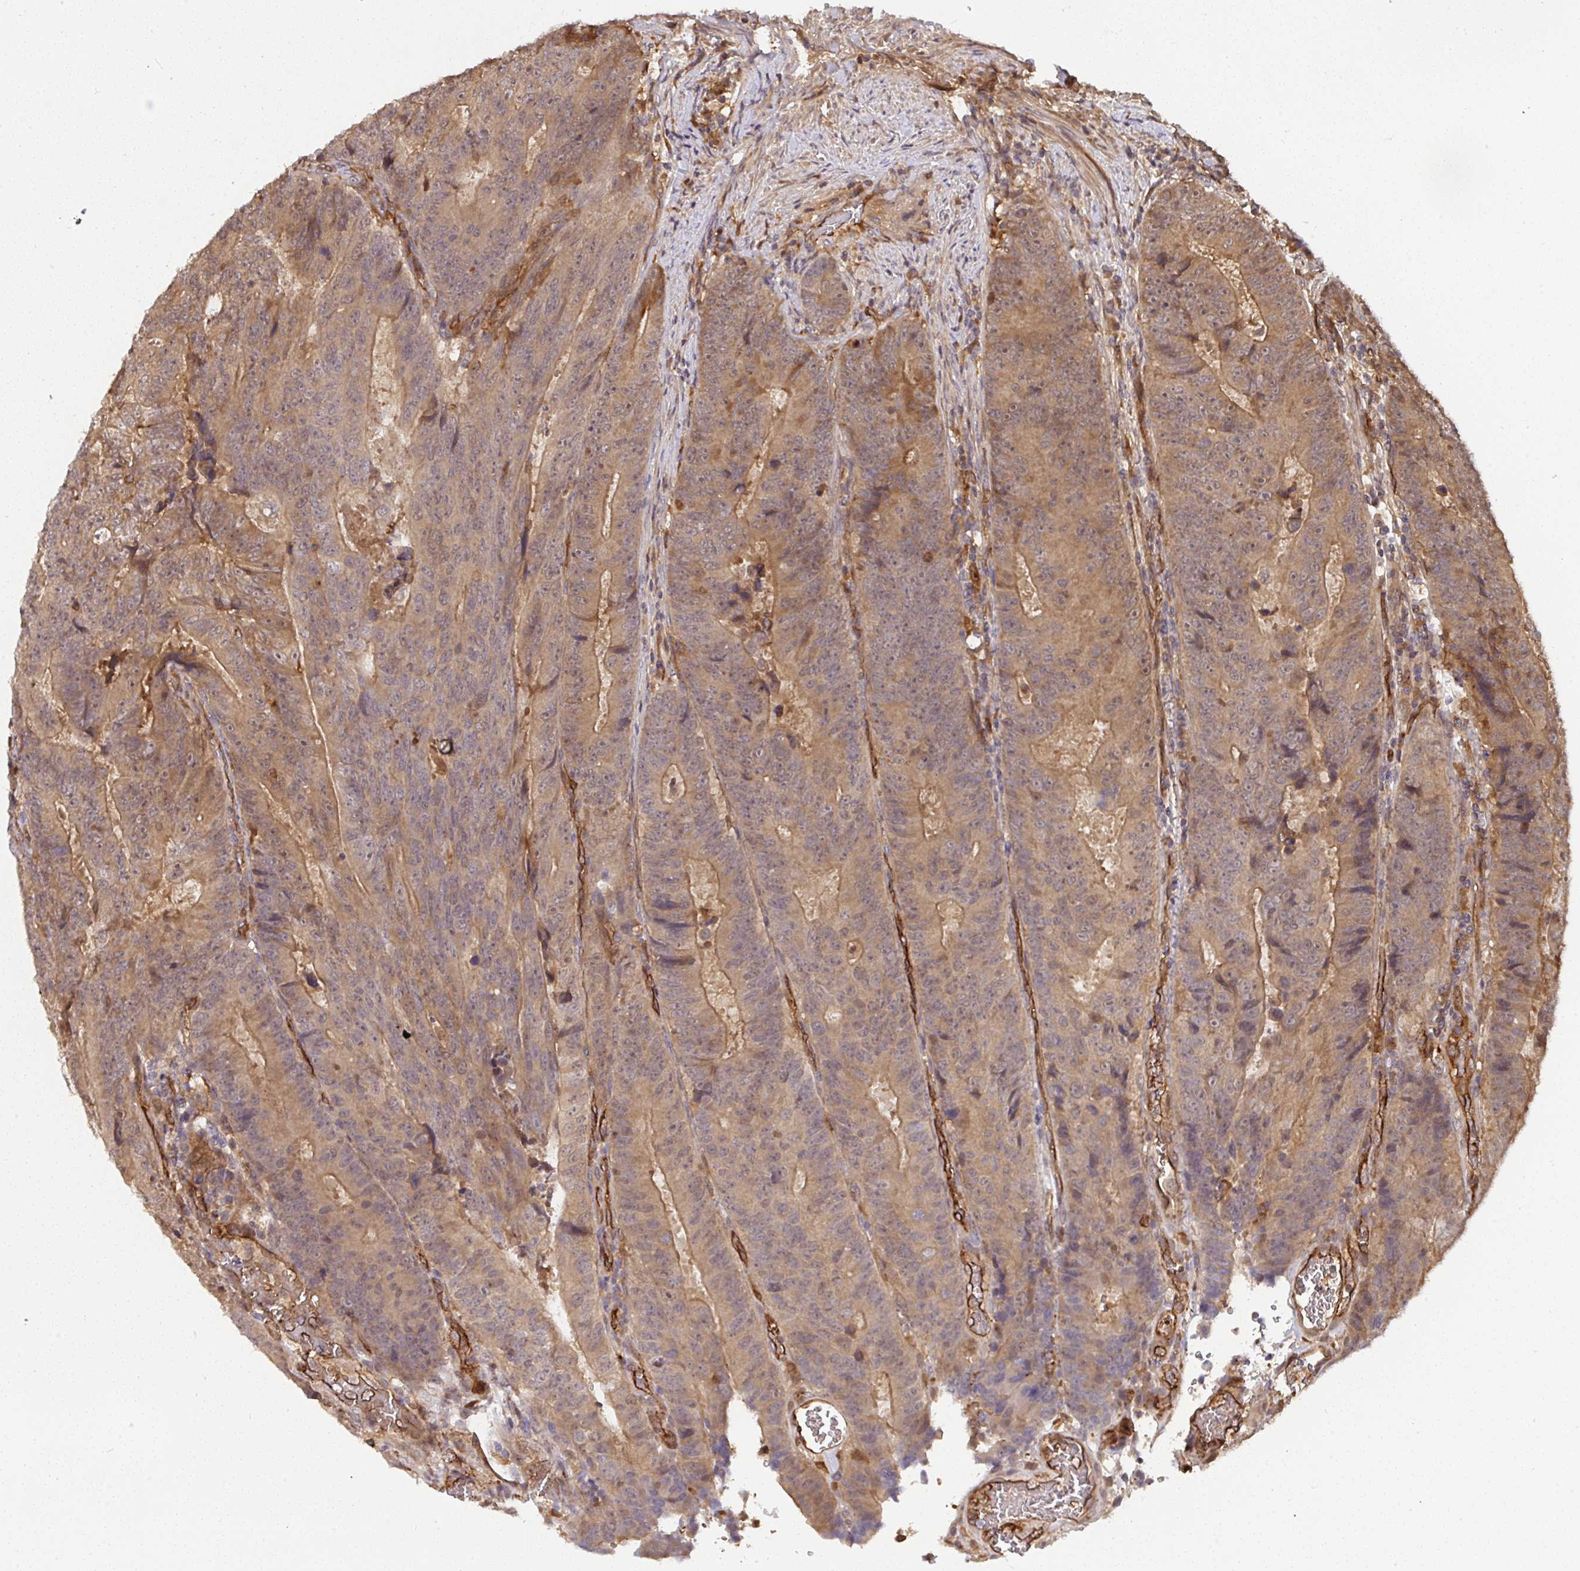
{"staining": {"intensity": "moderate", "quantity": ">75%", "location": "cytoplasmic/membranous"}, "tissue": "colorectal cancer", "cell_type": "Tumor cells", "image_type": "cancer", "snomed": [{"axis": "morphology", "description": "Adenocarcinoma, NOS"}, {"axis": "topography", "description": "Colon"}], "caption": "This micrograph reveals adenocarcinoma (colorectal) stained with immunohistochemistry (IHC) to label a protein in brown. The cytoplasmic/membranous of tumor cells show moderate positivity for the protein. Nuclei are counter-stained blue.", "gene": "TIGAR", "patient": {"sex": "female", "age": 48}}